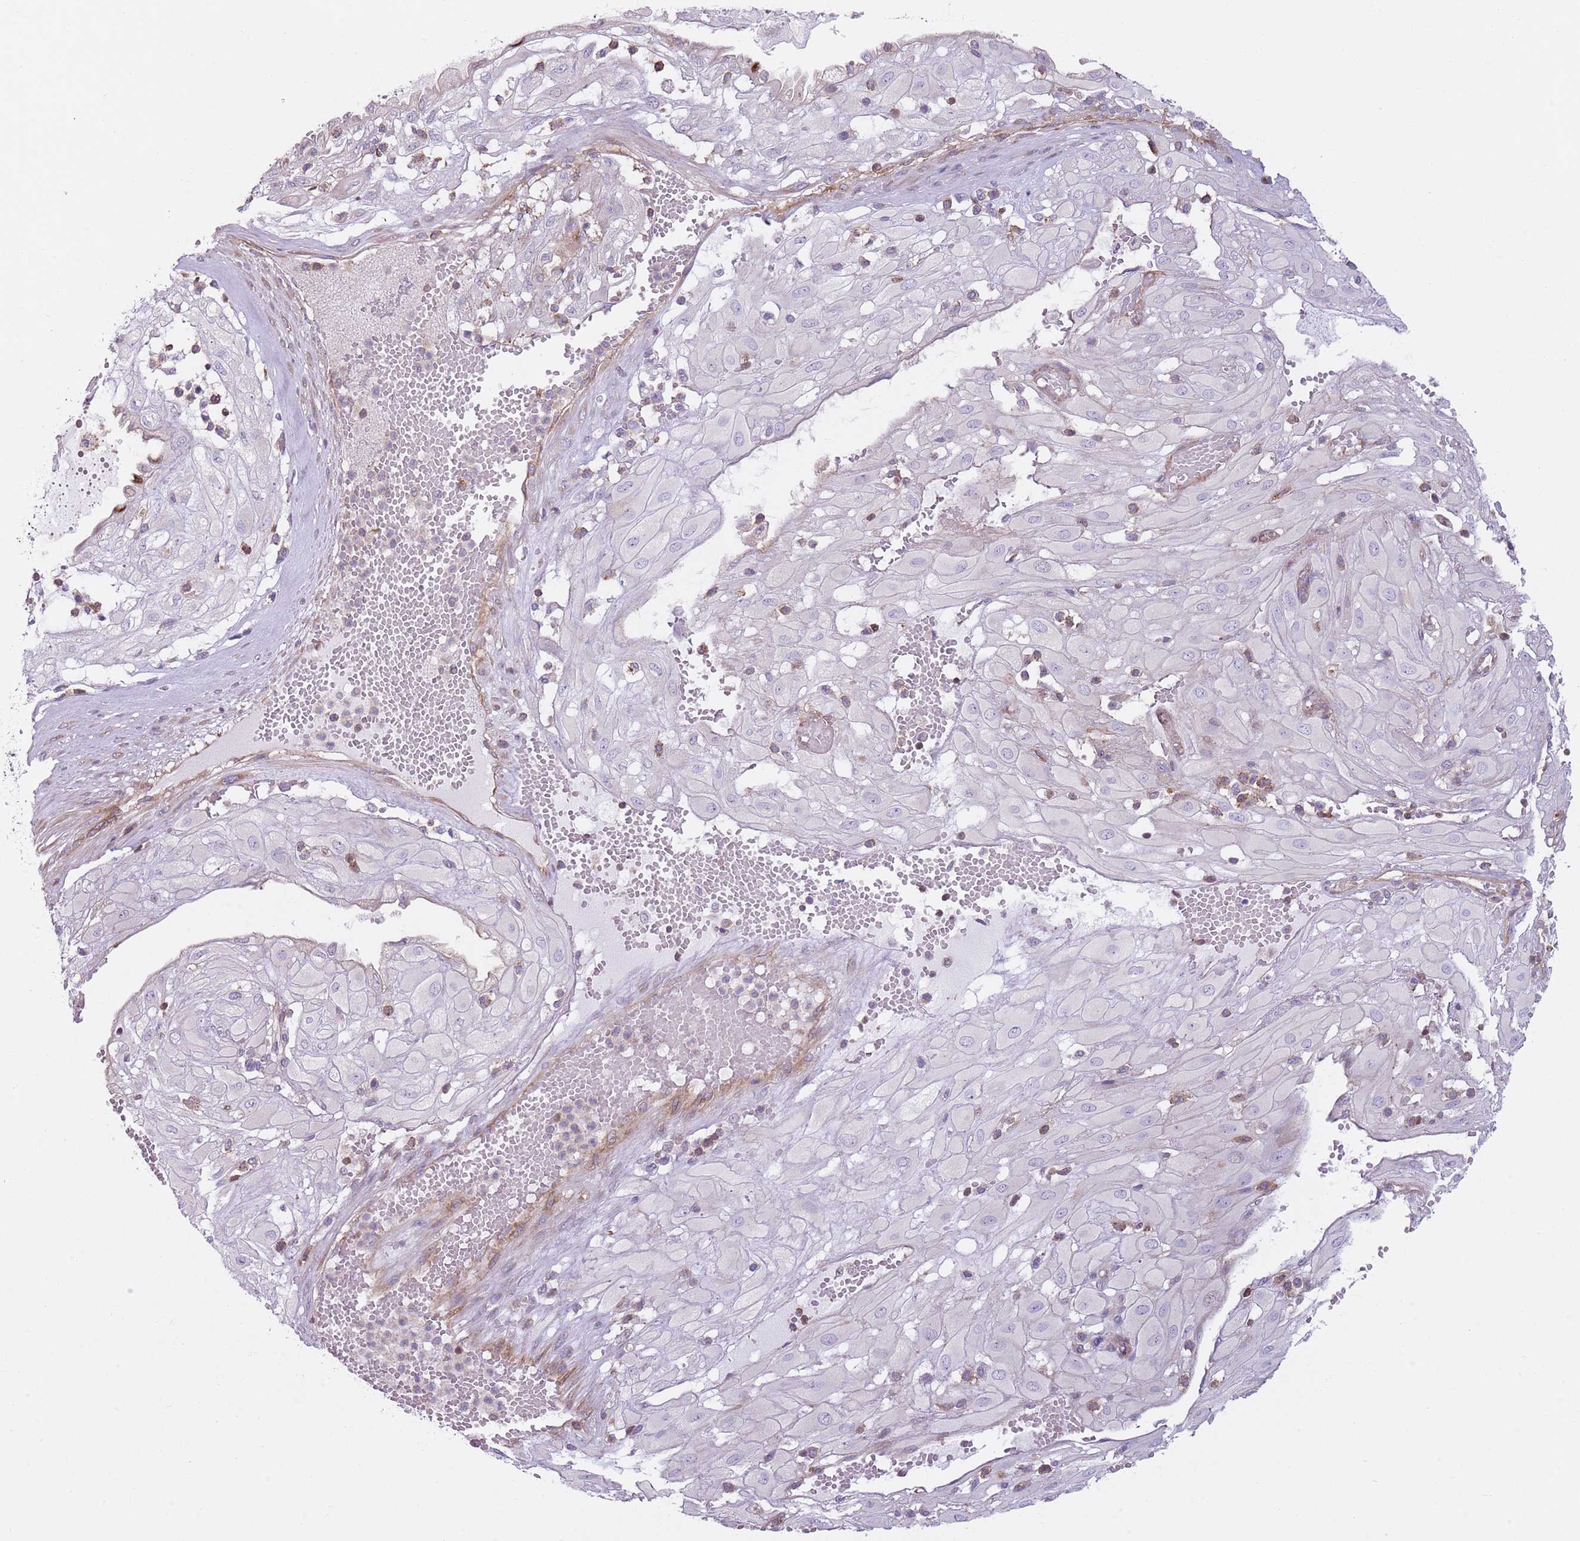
{"staining": {"intensity": "negative", "quantity": "none", "location": "none"}, "tissue": "cervical cancer", "cell_type": "Tumor cells", "image_type": "cancer", "snomed": [{"axis": "morphology", "description": "Squamous cell carcinoma, NOS"}, {"axis": "topography", "description": "Cervix"}], "caption": "This is a histopathology image of immunohistochemistry staining of cervical squamous cell carcinoma, which shows no expression in tumor cells.", "gene": "GNAI3", "patient": {"sex": "female", "age": 36}}